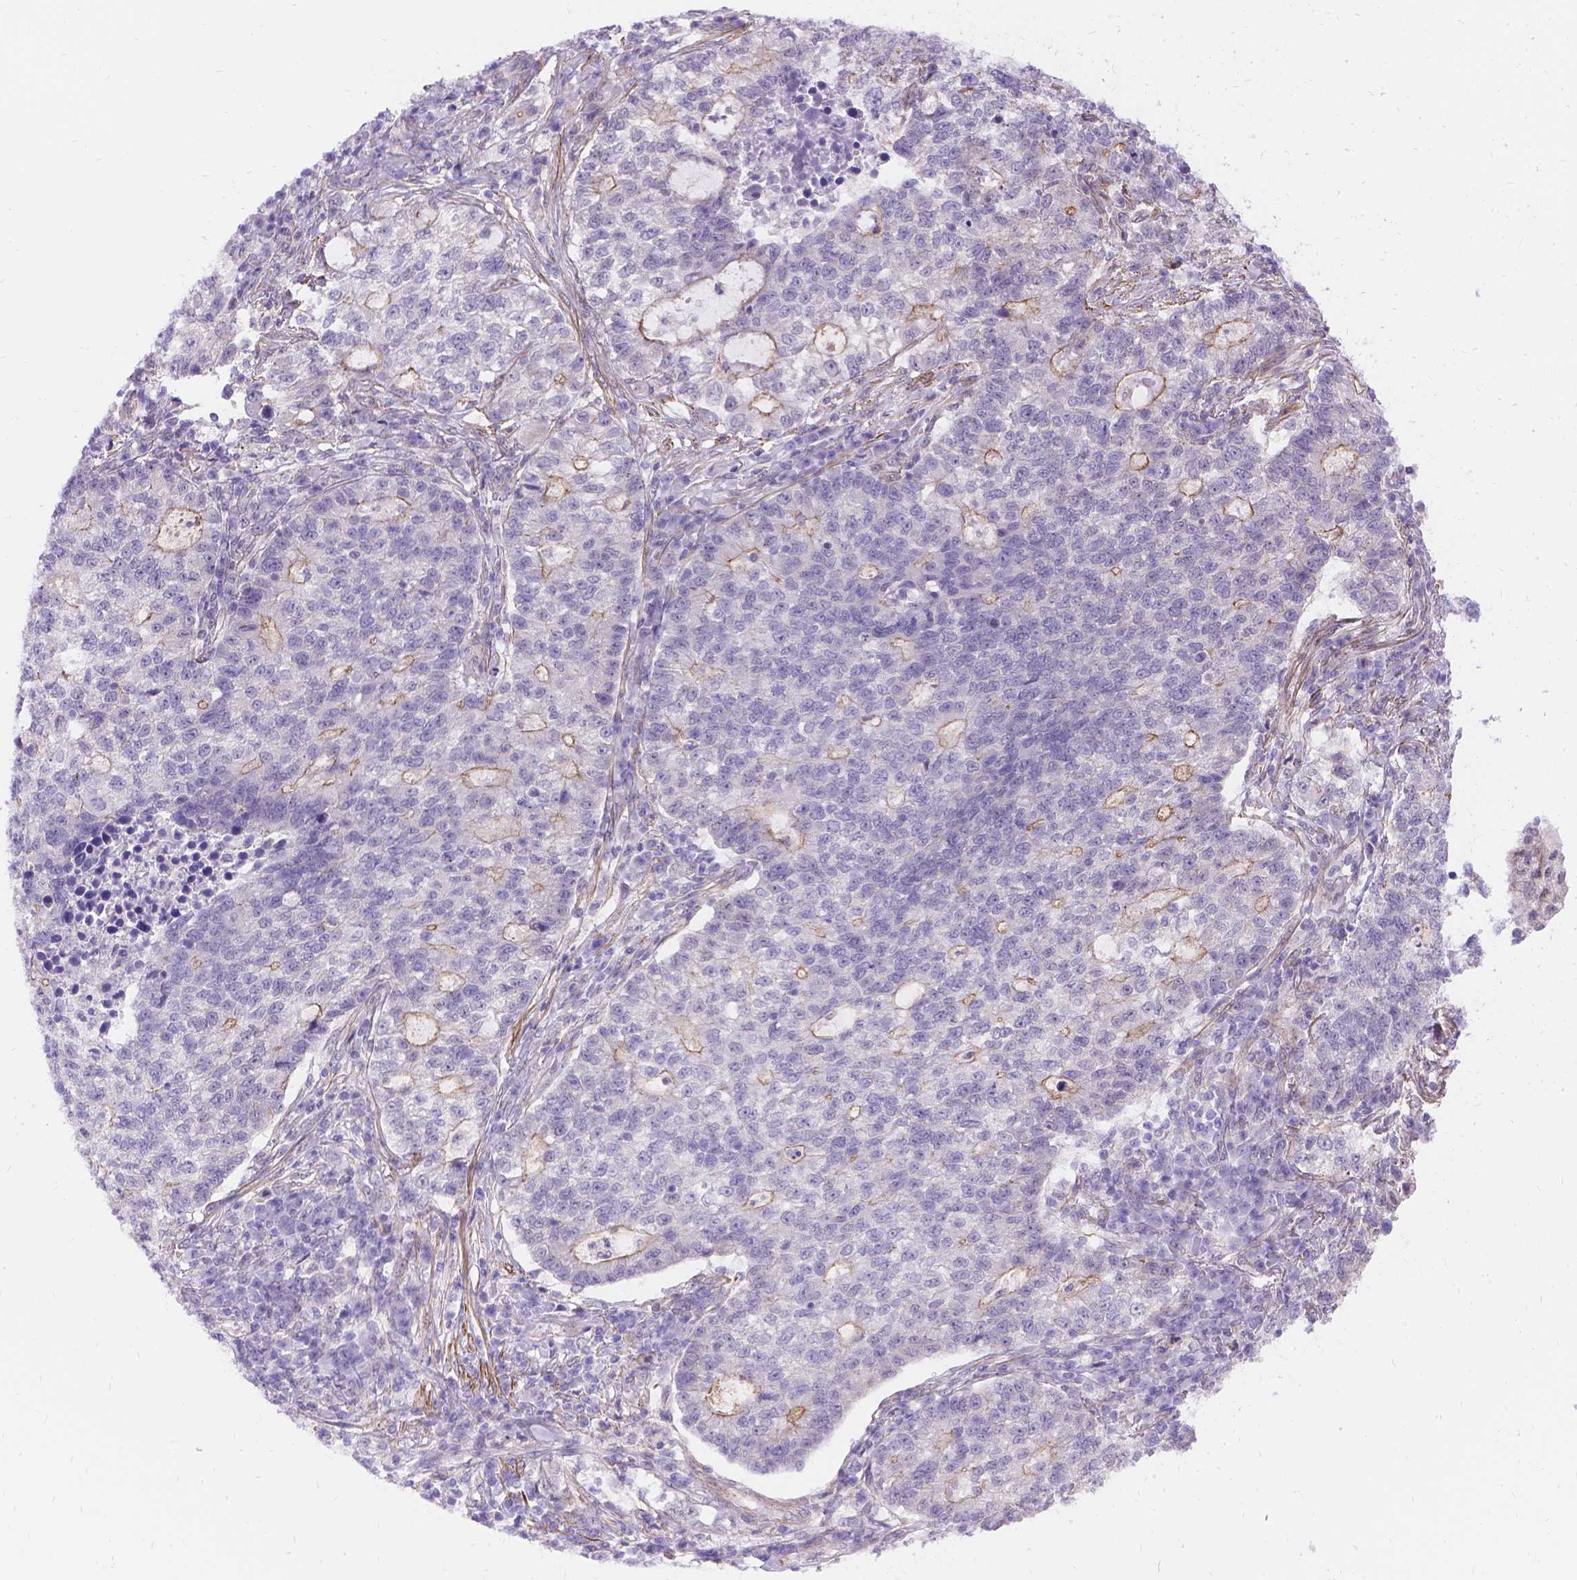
{"staining": {"intensity": "negative", "quantity": "none", "location": "none"}, "tissue": "lung cancer", "cell_type": "Tumor cells", "image_type": "cancer", "snomed": [{"axis": "morphology", "description": "Adenocarcinoma, NOS"}, {"axis": "topography", "description": "Lung"}], "caption": "Lung adenocarcinoma was stained to show a protein in brown. There is no significant staining in tumor cells. Nuclei are stained in blue.", "gene": "PALS1", "patient": {"sex": "male", "age": 57}}